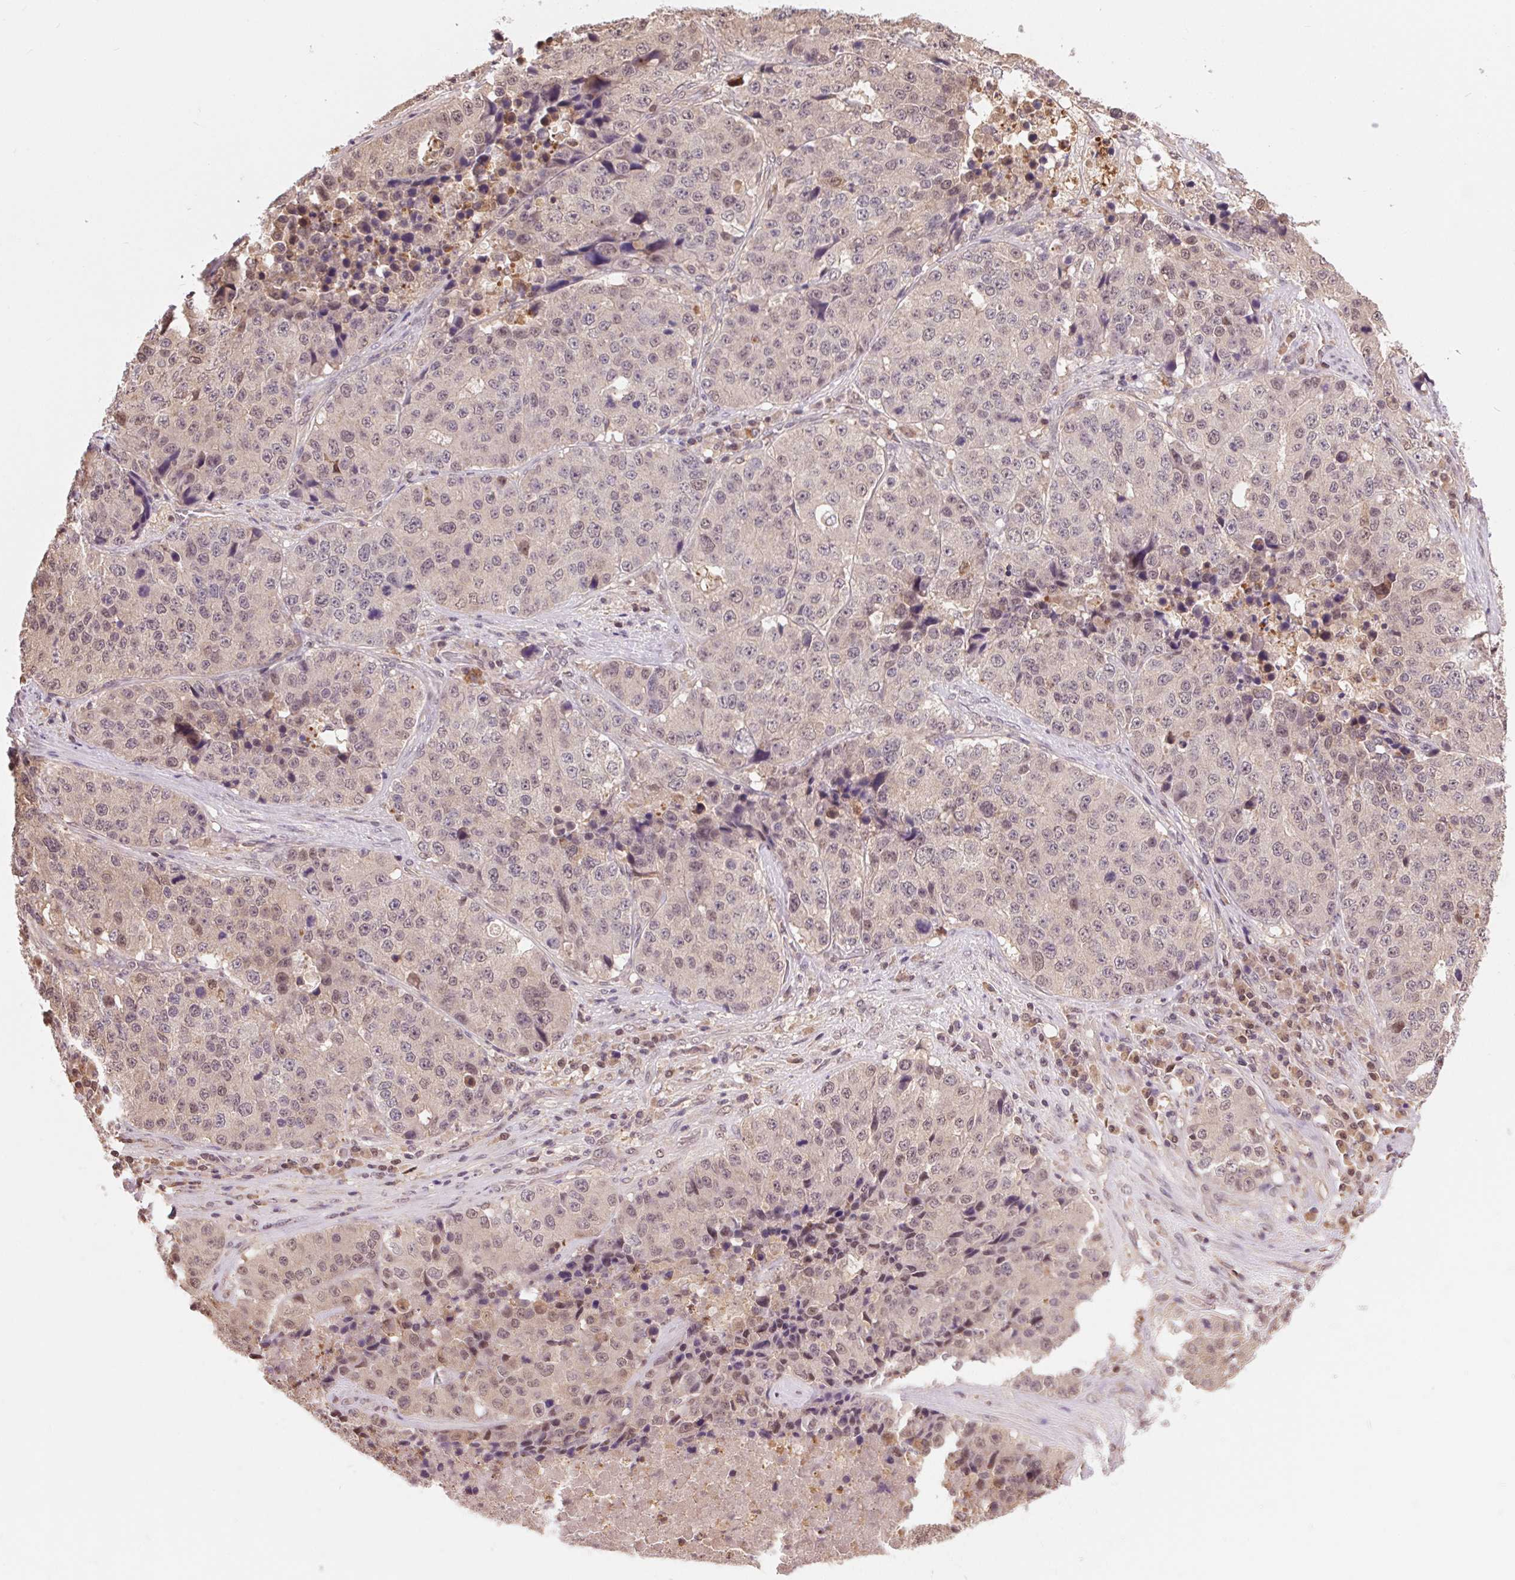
{"staining": {"intensity": "weak", "quantity": "<25%", "location": "cytoplasmic/membranous,nuclear"}, "tissue": "stomach cancer", "cell_type": "Tumor cells", "image_type": "cancer", "snomed": [{"axis": "morphology", "description": "Adenocarcinoma, NOS"}, {"axis": "topography", "description": "Stomach"}], "caption": "Immunohistochemistry (IHC) of human adenocarcinoma (stomach) exhibits no expression in tumor cells. Brightfield microscopy of immunohistochemistry stained with DAB (3,3'-diaminobenzidine) (brown) and hematoxylin (blue), captured at high magnification.", "gene": "TMEM273", "patient": {"sex": "male", "age": 71}}